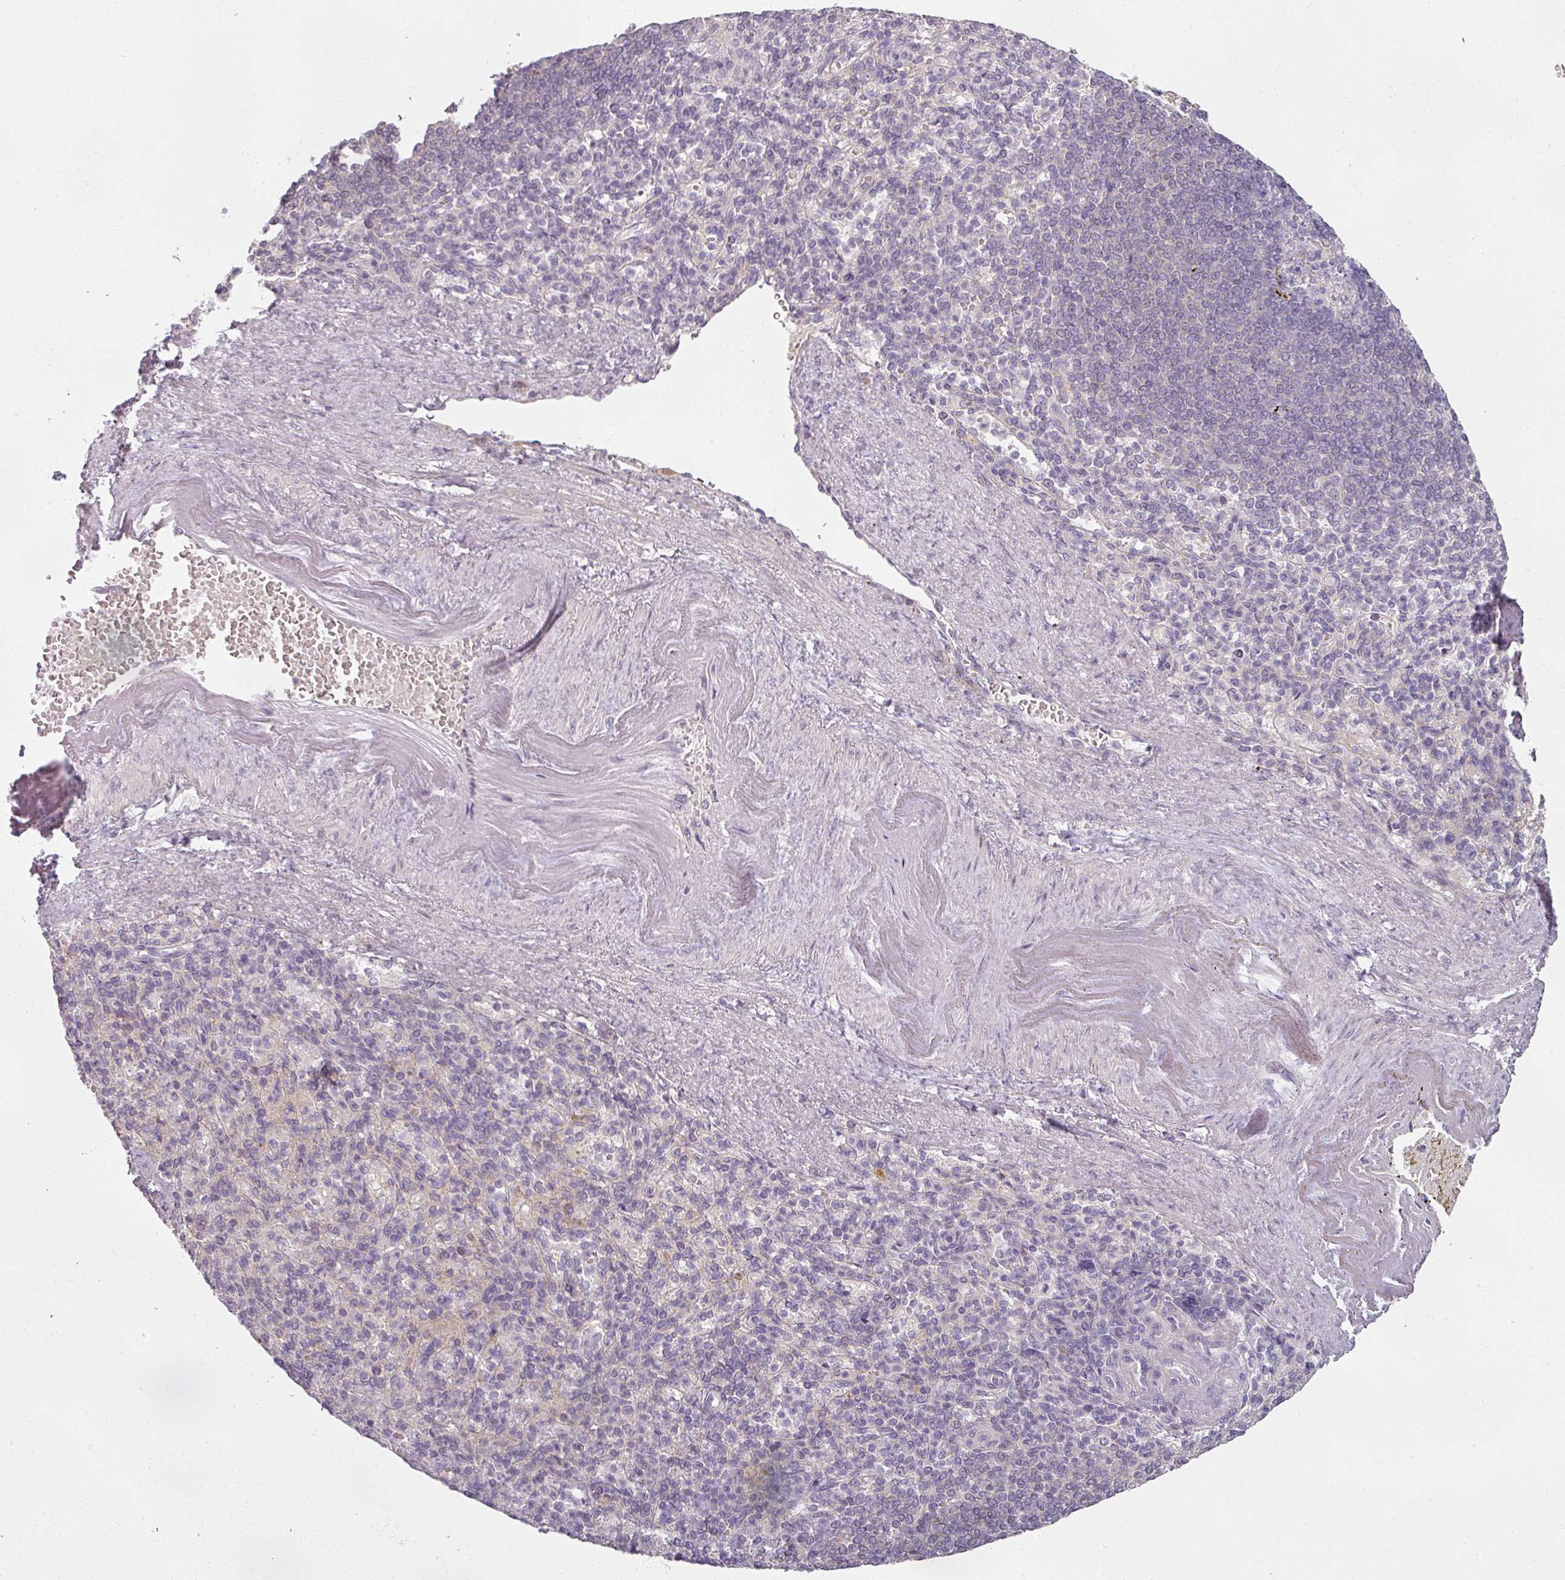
{"staining": {"intensity": "negative", "quantity": "none", "location": "none"}, "tissue": "spleen", "cell_type": "Cells in red pulp", "image_type": "normal", "snomed": [{"axis": "morphology", "description": "Normal tissue, NOS"}, {"axis": "topography", "description": "Spleen"}], "caption": "This is an immunohistochemistry (IHC) photomicrograph of benign human spleen. There is no expression in cells in red pulp.", "gene": "MYMK", "patient": {"sex": "female", "age": 74}}